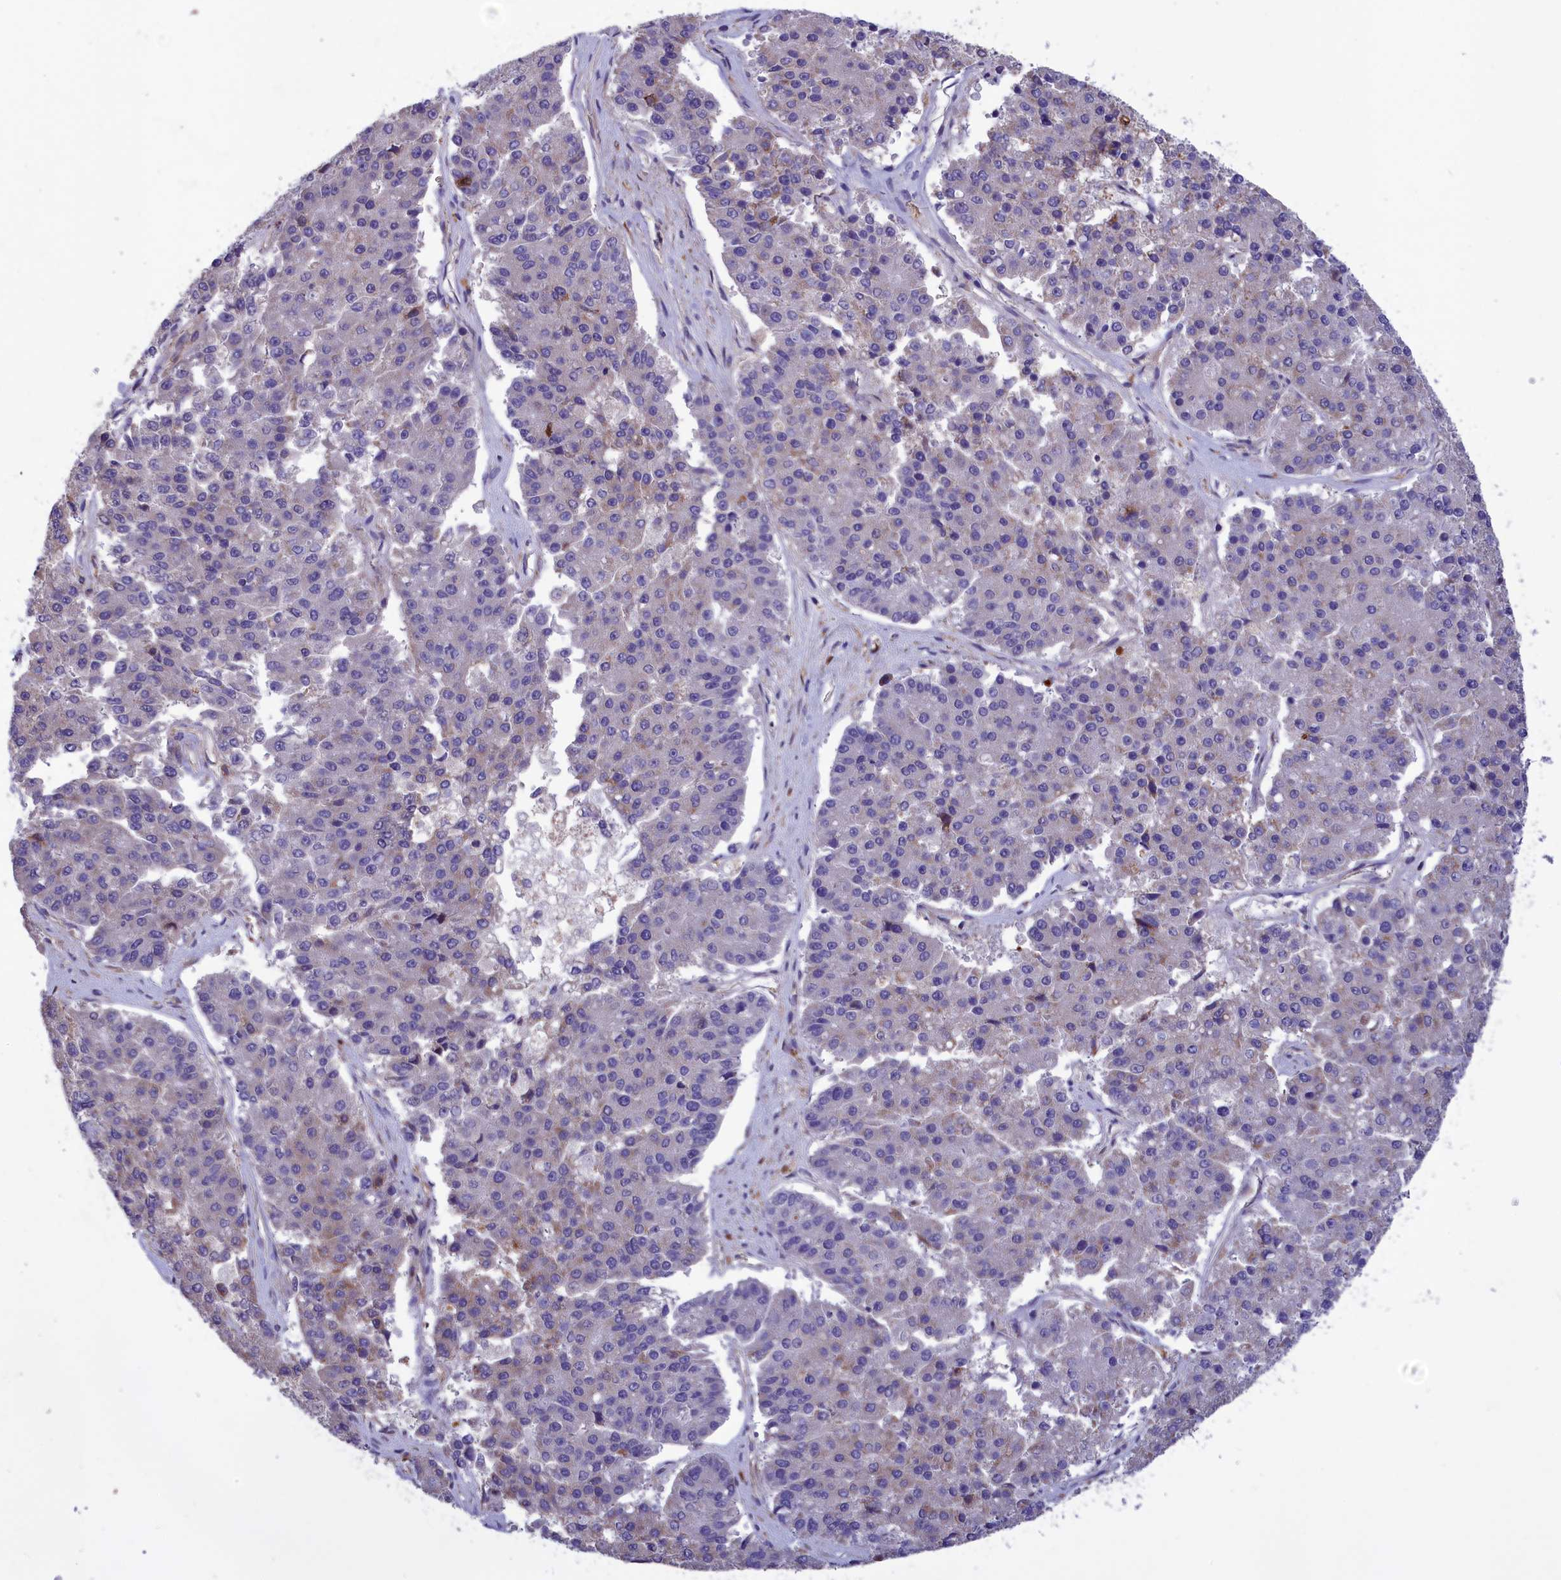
{"staining": {"intensity": "negative", "quantity": "none", "location": "none"}, "tissue": "pancreatic cancer", "cell_type": "Tumor cells", "image_type": "cancer", "snomed": [{"axis": "morphology", "description": "Adenocarcinoma, NOS"}, {"axis": "topography", "description": "Pancreas"}], "caption": "Tumor cells are negative for protein expression in human pancreatic cancer (adenocarcinoma).", "gene": "AMDHD2", "patient": {"sex": "male", "age": 50}}